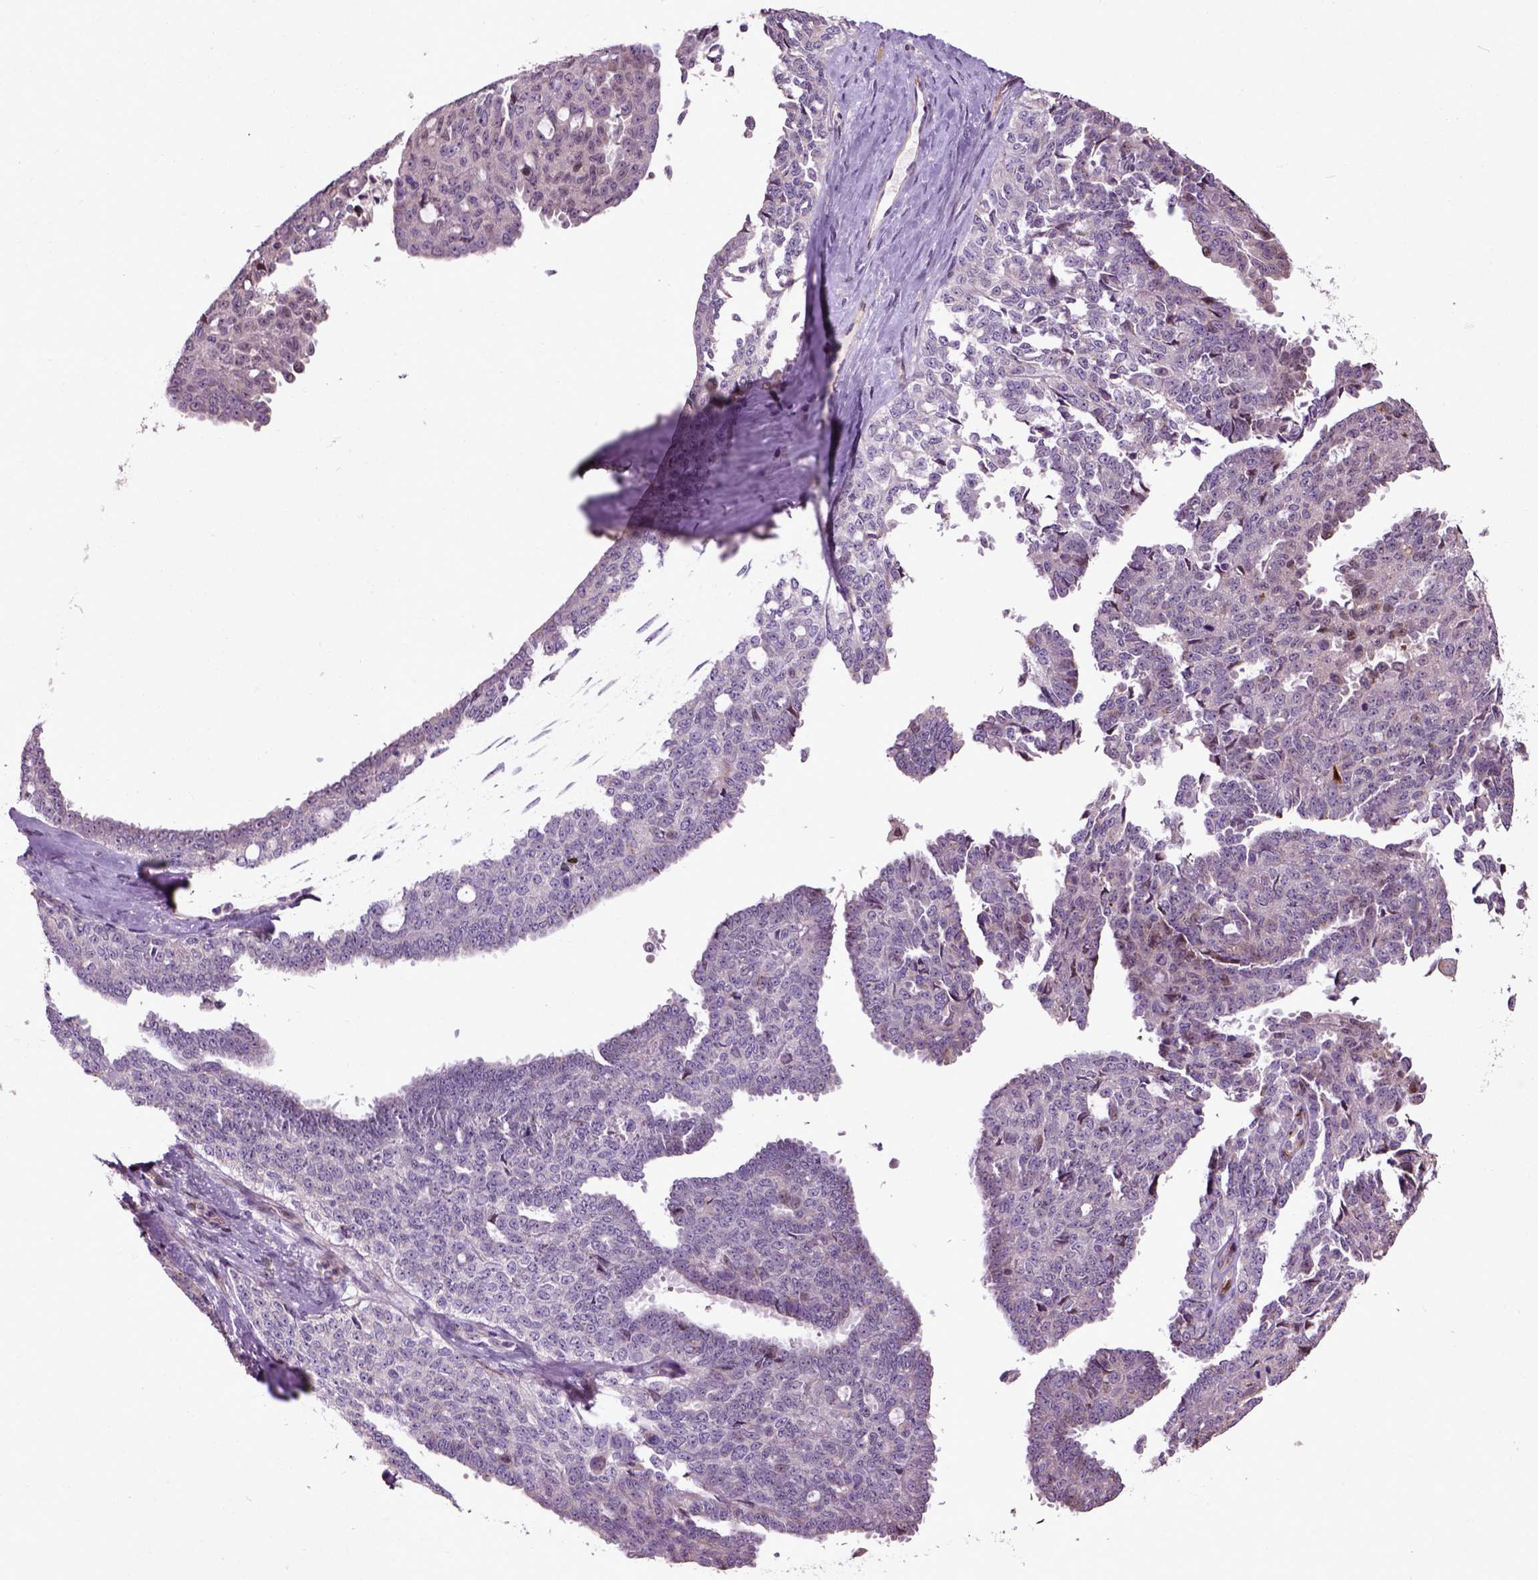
{"staining": {"intensity": "negative", "quantity": "none", "location": "none"}, "tissue": "ovarian cancer", "cell_type": "Tumor cells", "image_type": "cancer", "snomed": [{"axis": "morphology", "description": "Cystadenocarcinoma, serous, NOS"}, {"axis": "topography", "description": "Ovary"}], "caption": "A photomicrograph of human ovarian cancer is negative for staining in tumor cells.", "gene": "PKP3", "patient": {"sex": "female", "age": 71}}